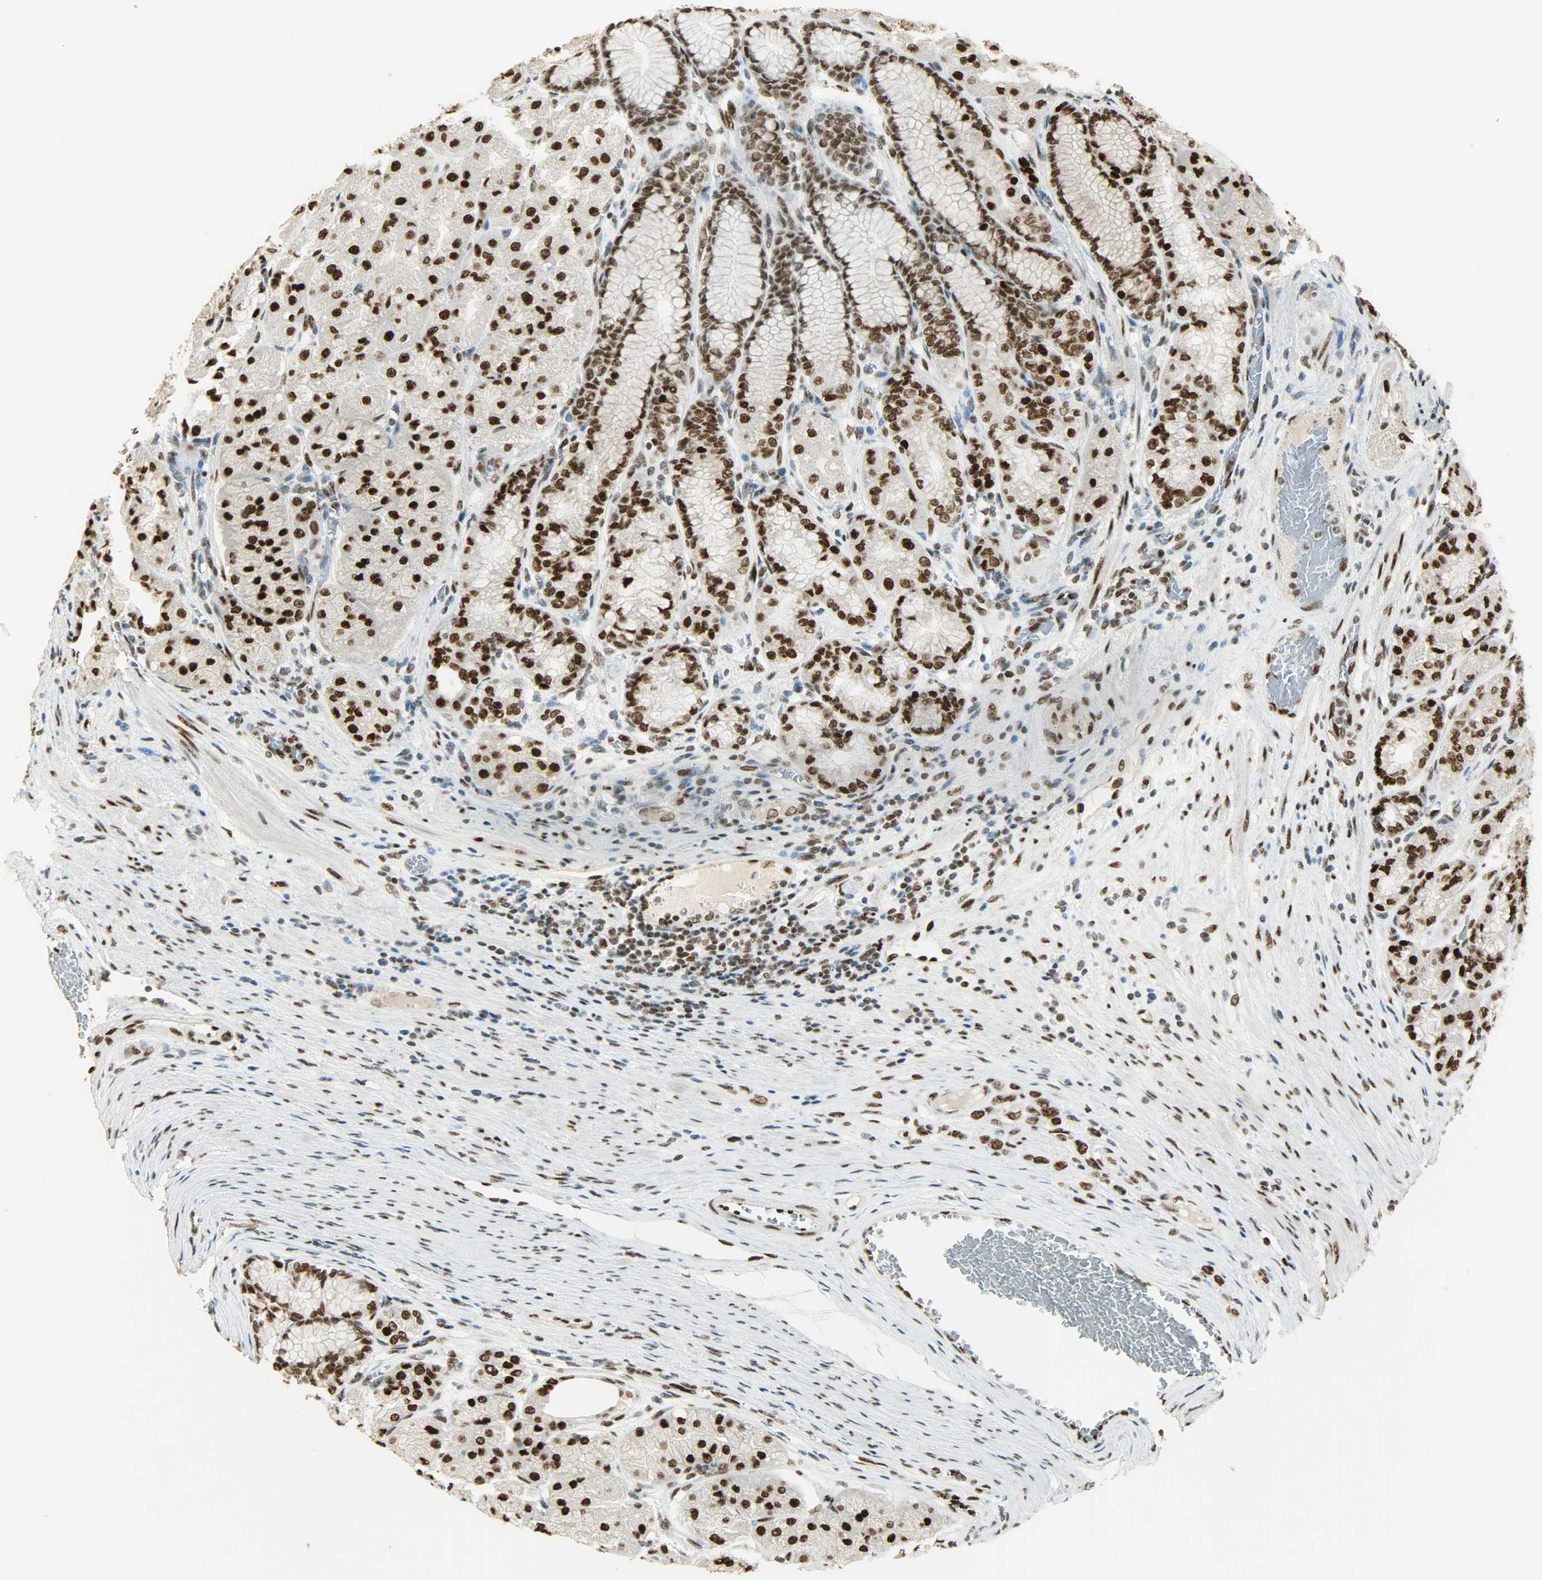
{"staining": {"intensity": "strong", "quantity": "25%-75%", "location": "nuclear"}, "tissue": "stomach", "cell_type": "Glandular cells", "image_type": "normal", "snomed": [{"axis": "morphology", "description": "Normal tissue, NOS"}, {"axis": "morphology", "description": "Adenocarcinoma, NOS"}, {"axis": "topography", "description": "Stomach"}, {"axis": "topography", "description": "Stomach, lower"}], "caption": "Glandular cells reveal high levels of strong nuclear staining in approximately 25%-75% of cells in normal human stomach.", "gene": "MYEF2", "patient": {"sex": "female", "age": 65}}